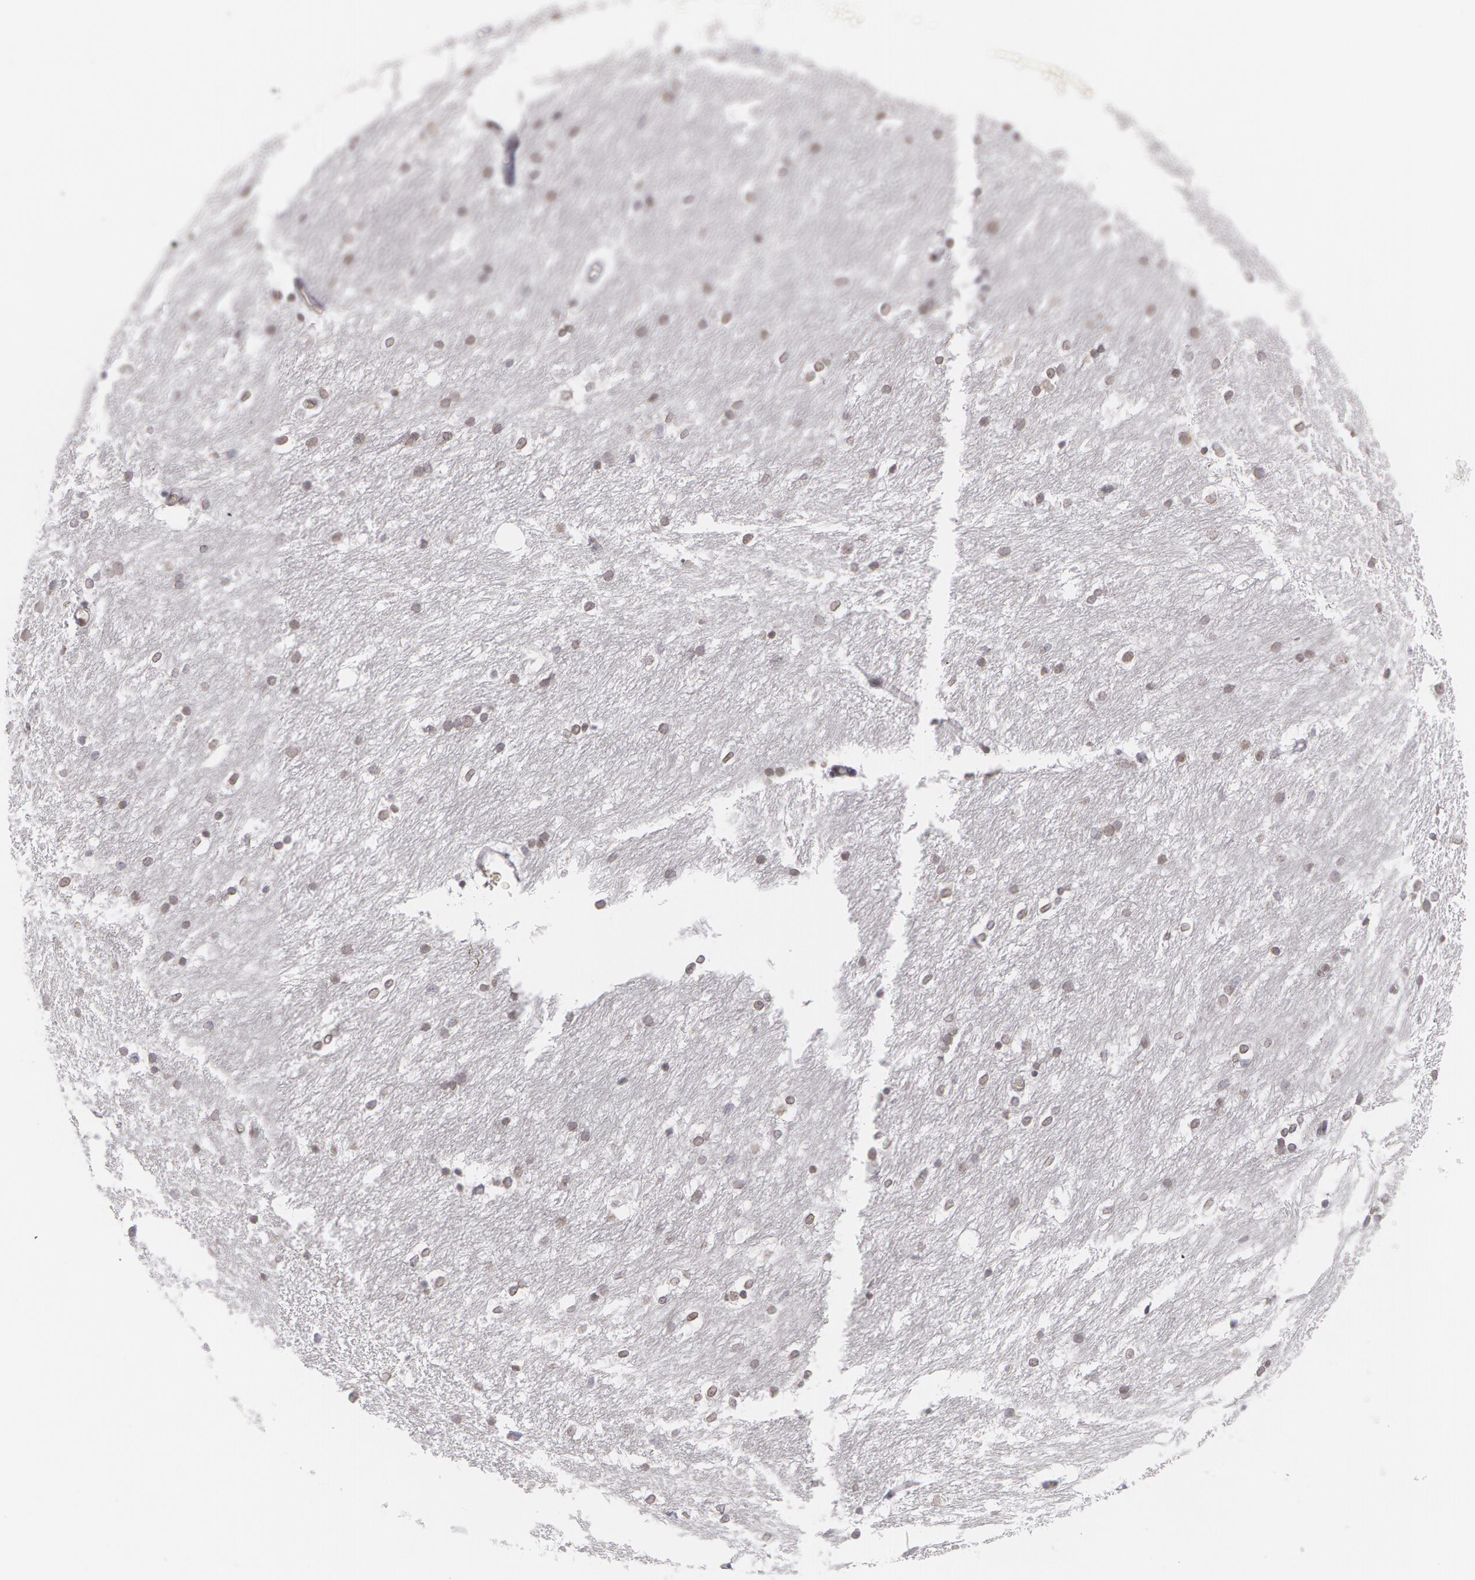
{"staining": {"intensity": "negative", "quantity": "none", "location": "none"}, "tissue": "caudate", "cell_type": "Glial cells", "image_type": "normal", "snomed": [{"axis": "morphology", "description": "Normal tissue, NOS"}, {"axis": "topography", "description": "Lateral ventricle wall"}], "caption": "Glial cells show no significant protein positivity in unremarkable caudate. (DAB IHC visualized using brightfield microscopy, high magnification).", "gene": "EMD", "patient": {"sex": "female", "age": 19}}